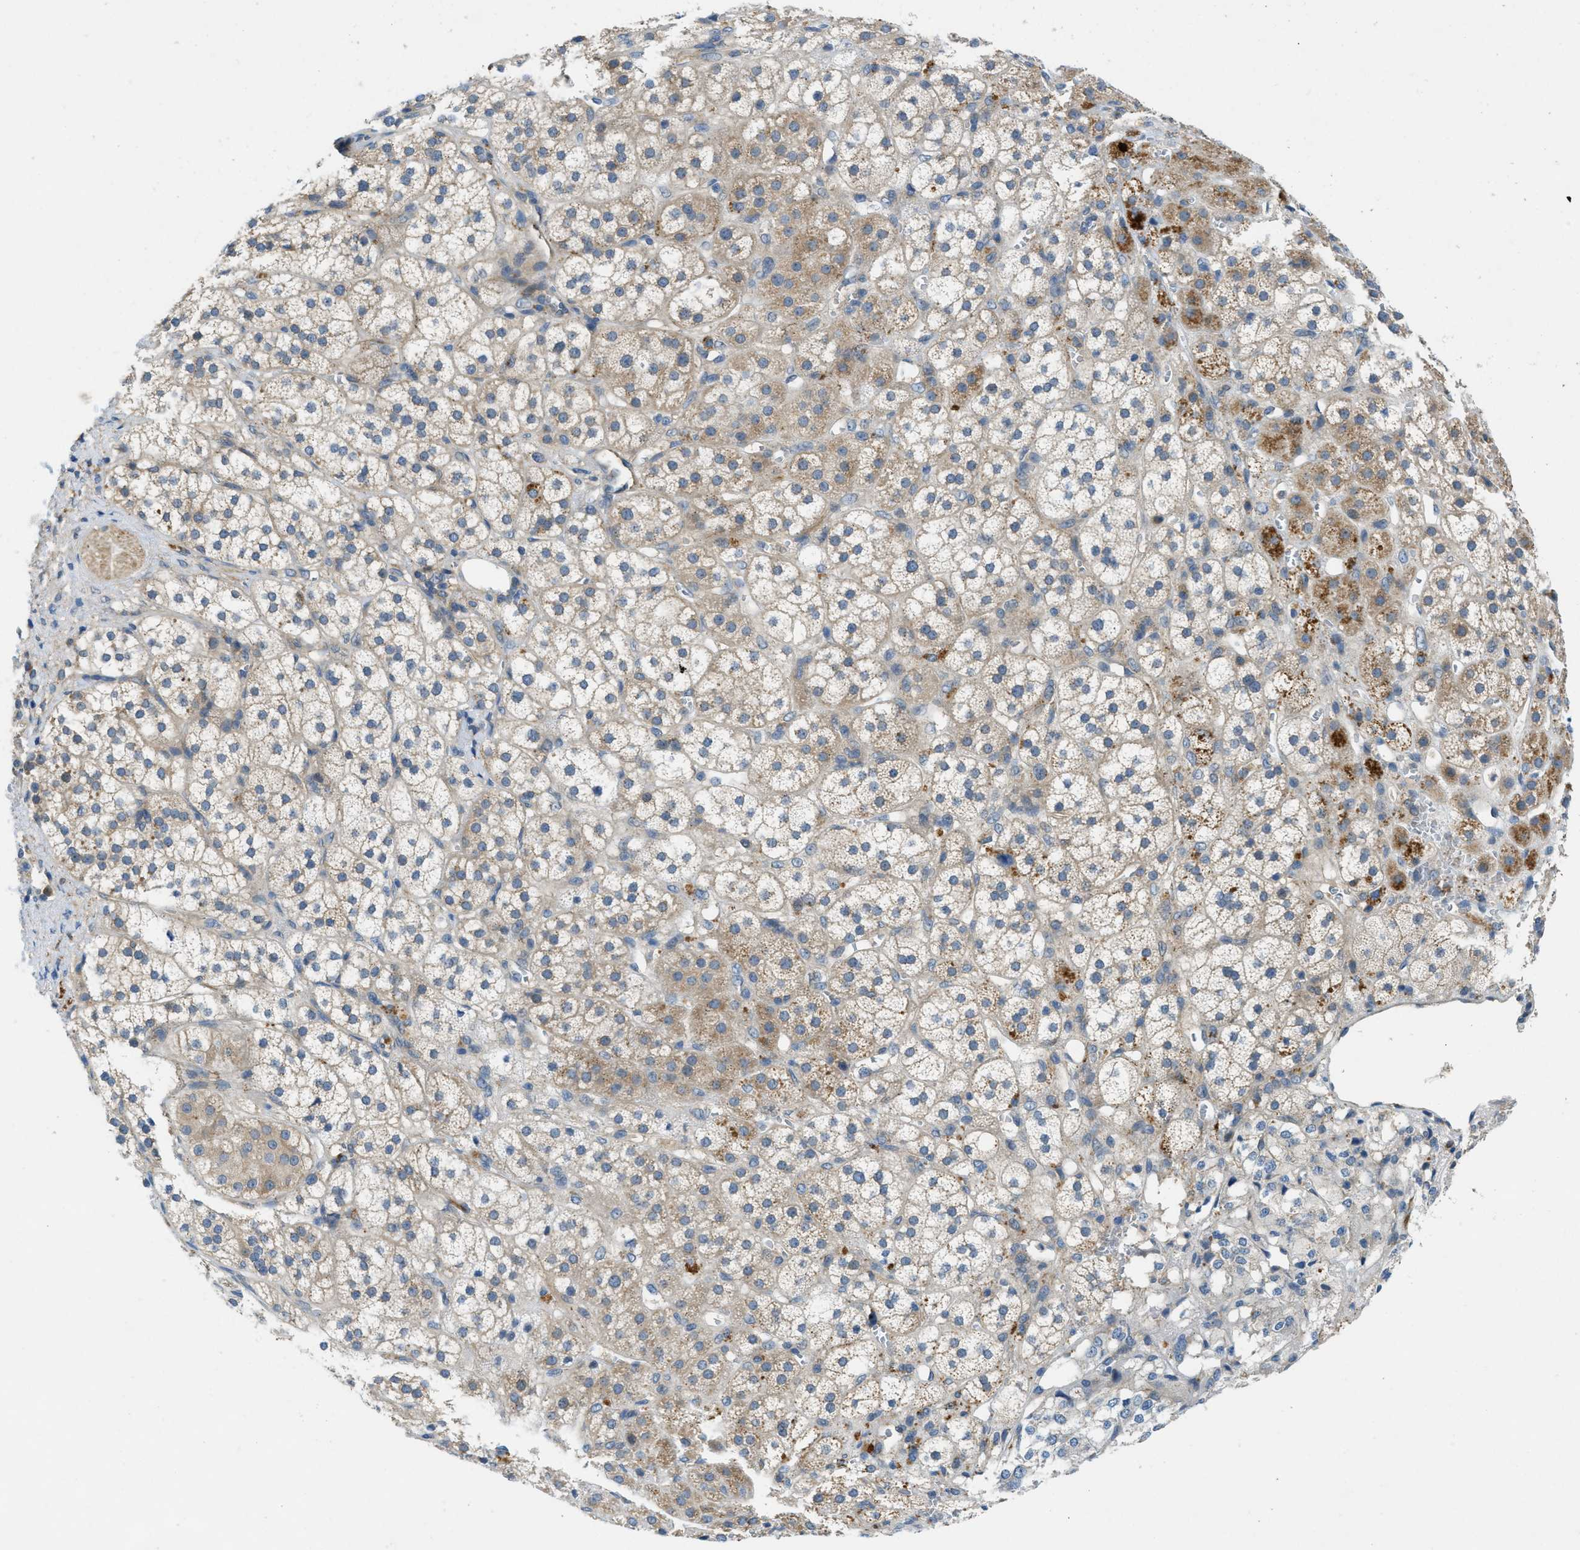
{"staining": {"intensity": "weak", "quantity": ">75%", "location": "cytoplasmic/membranous"}, "tissue": "adrenal gland", "cell_type": "Glandular cells", "image_type": "normal", "snomed": [{"axis": "morphology", "description": "Normal tissue, NOS"}, {"axis": "topography", "description": "Adrenal gland"}], "caption": "Immunohistochemical staining of unremarkable human adrenal gland shows low levels of weak cytoplasmic/membranous positivity in approximately >75% of glandular cells.", "gene": "RIPK2", "patient": {"sex": "male", "age": 56}}